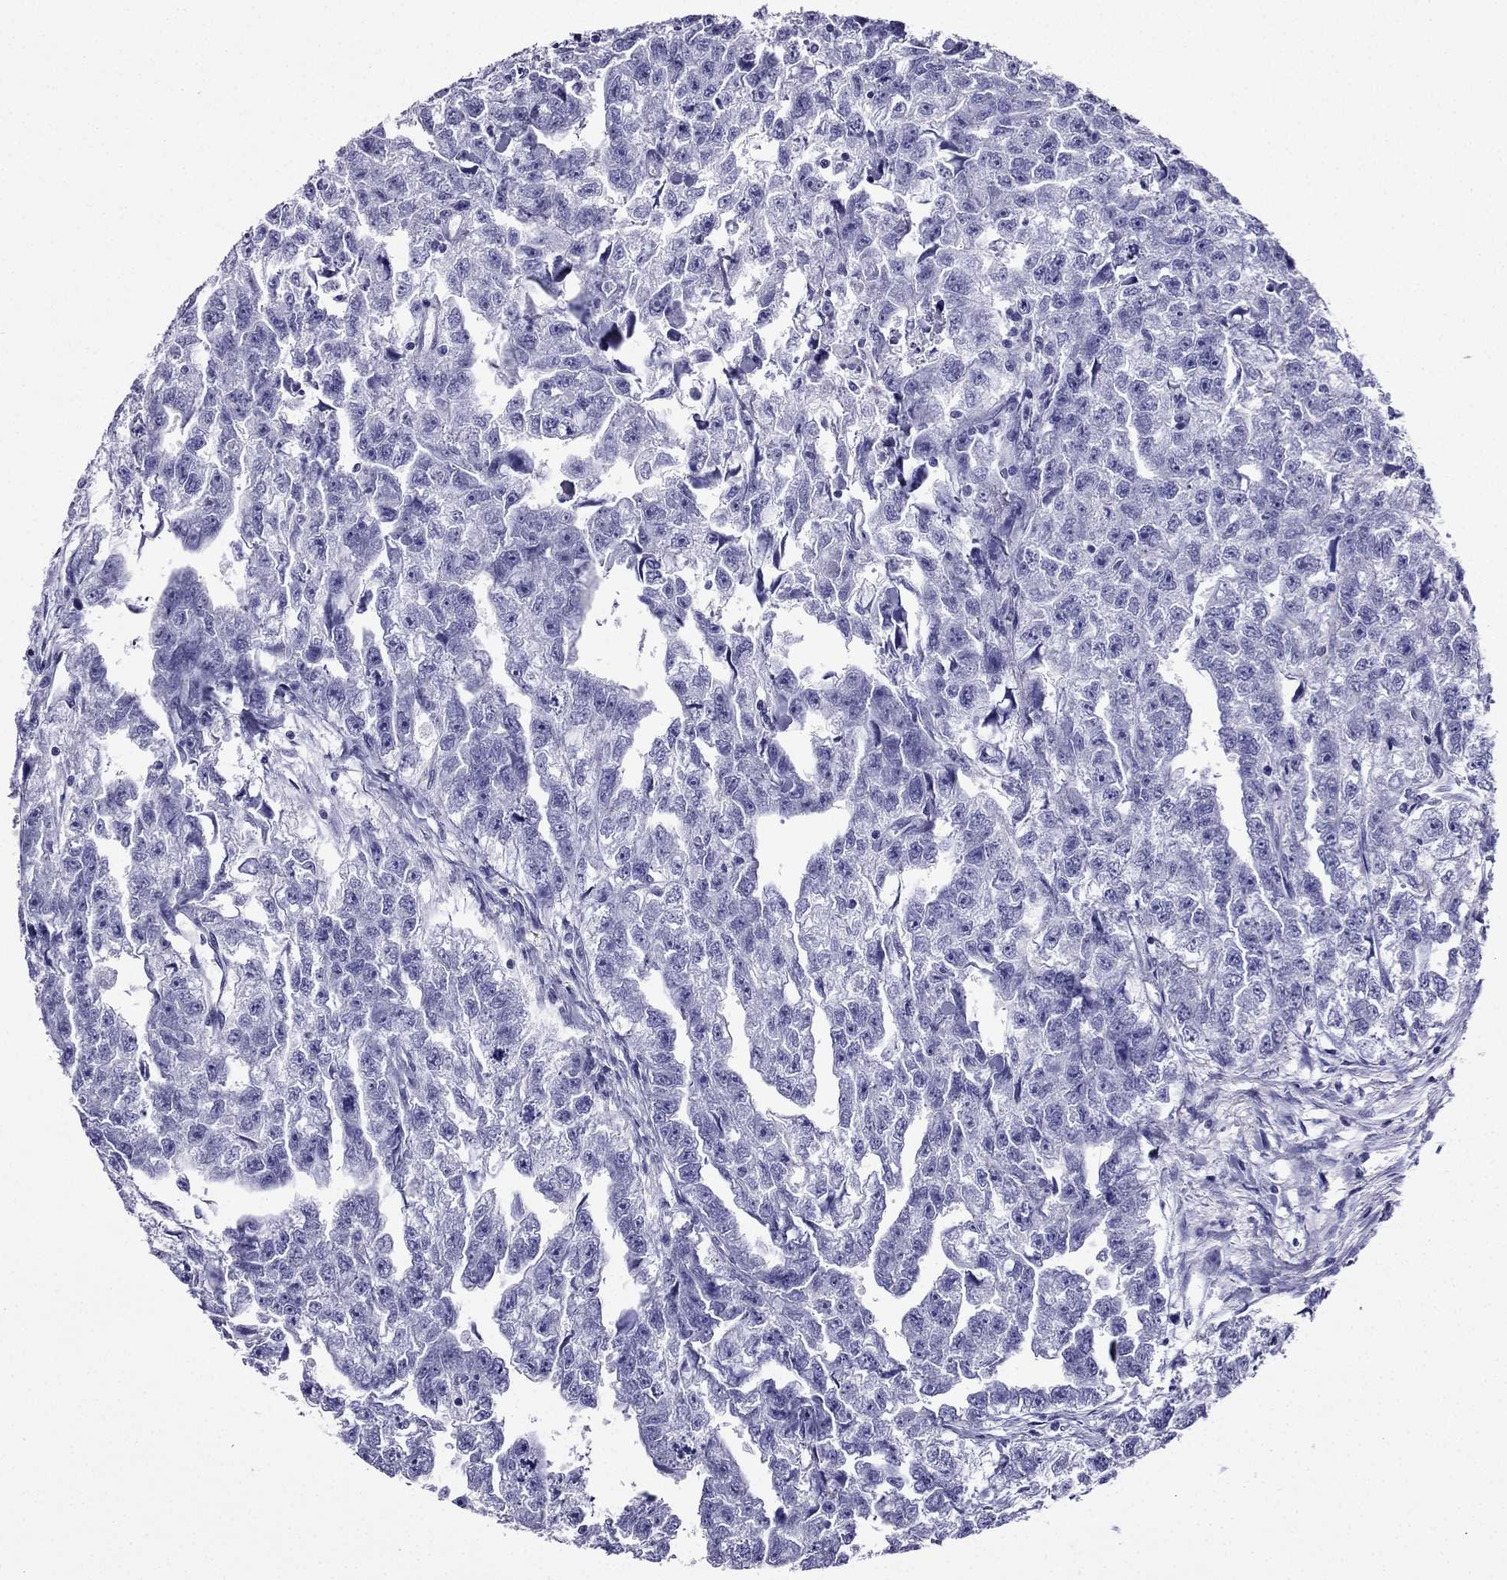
{"staining": {"intensity": "negative", "quantity": "none", "location": "none"}, "tissue": "testis cancer", "cell_type": "Tumor cells", "image_type": "cancer", "snomed": [{"axis": "morphology", "description": "Carcinoma, Embryonal, NOS"}, {"axis": "morphology", "description": "Teratoma, malignant, NOS"}, {"axis": "topography", "description": "Testis"}], "caption": "Immunohistochemistry (IHC) image of neoplastic tissue: testis cancer stained with DAB shows no significant protein positivity in tumor cells.", "gene": "KCNJ10", "patient": {"sex": "male", "age": 44}}